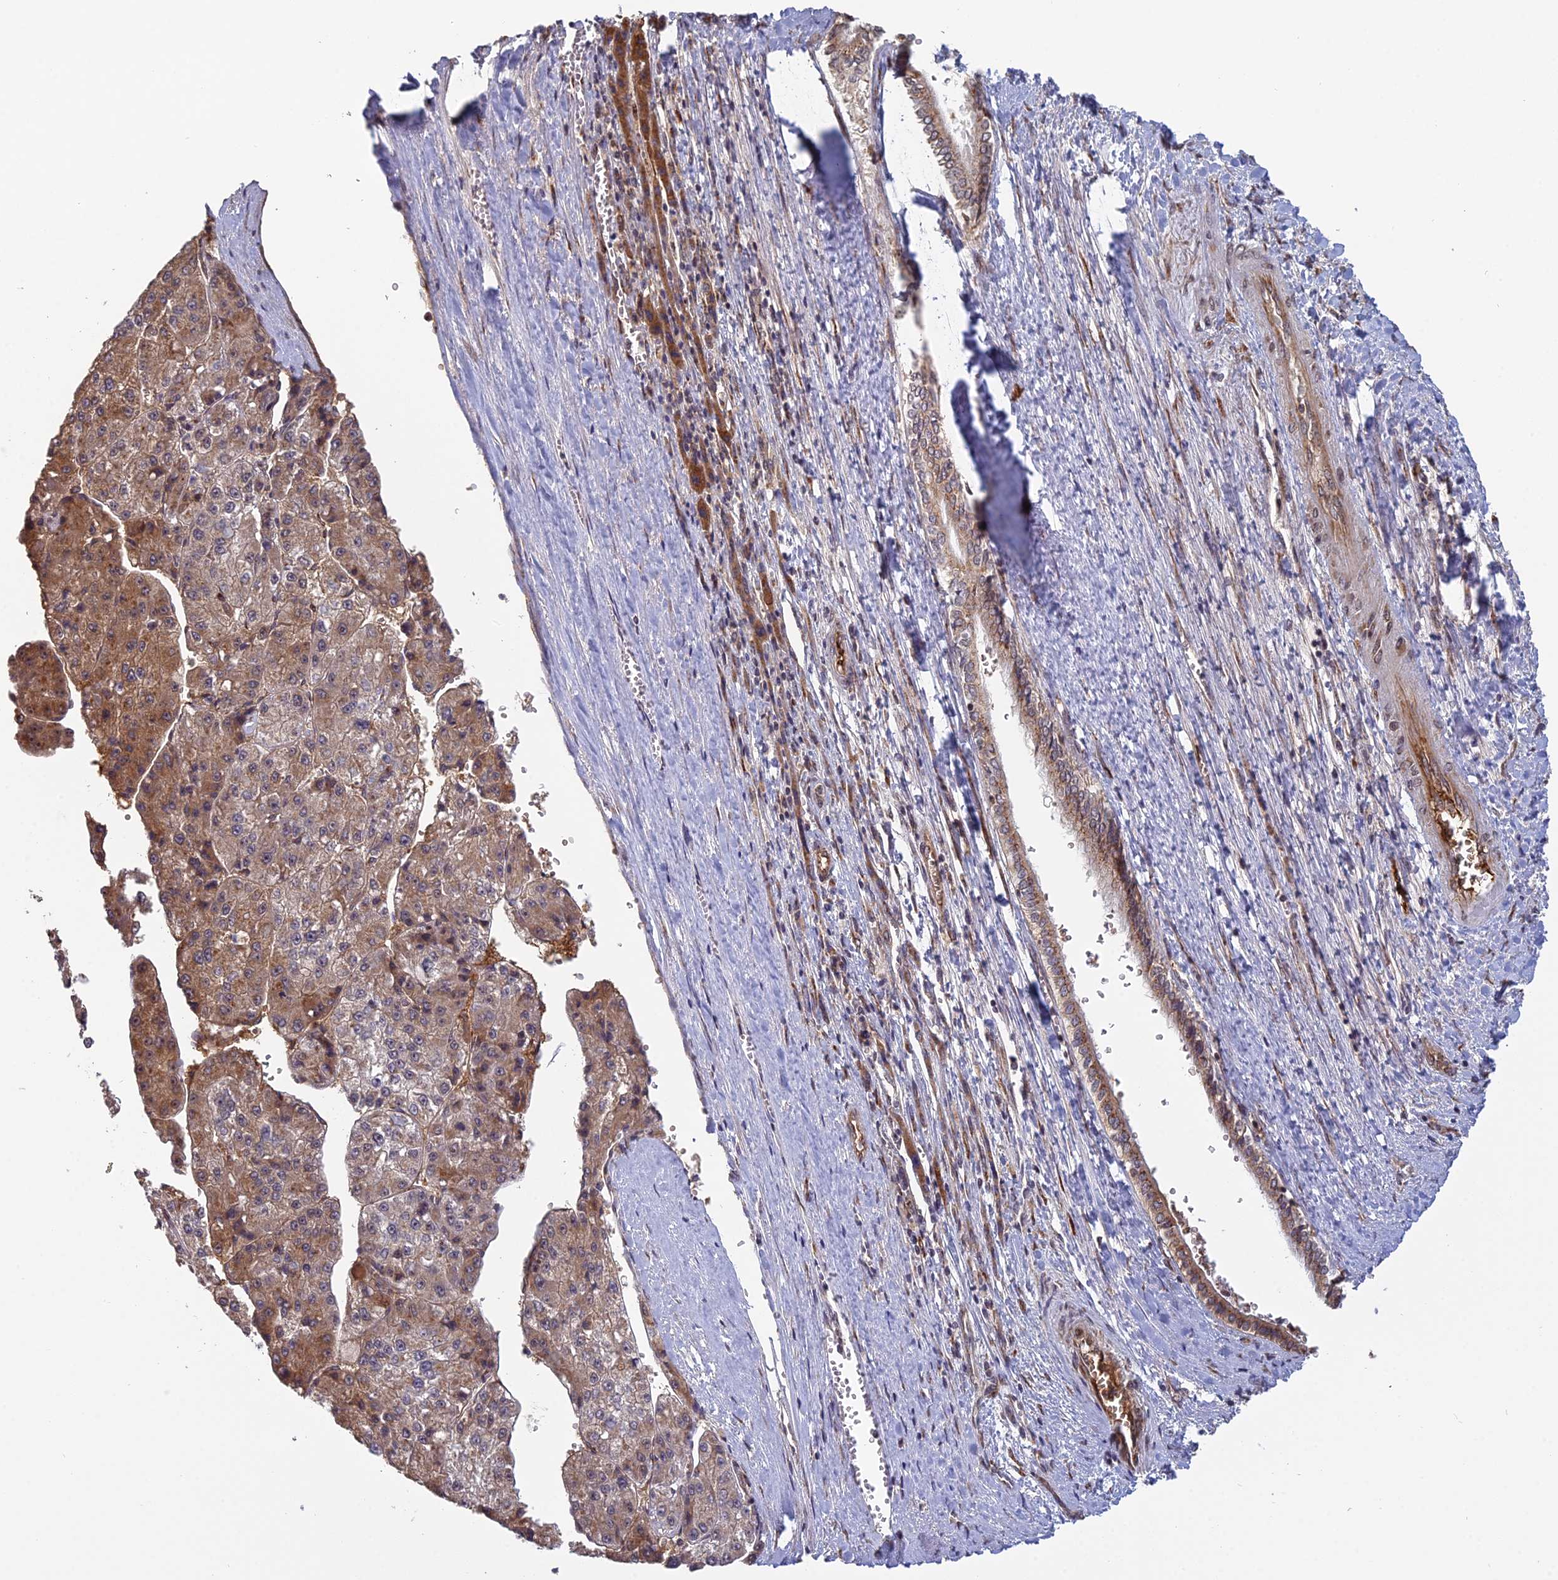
{"staining": {"intensity": "moderate", "quantity": "25%-75%", "location": "cytoplasmic/membranous"}, "tissue": "liver cancer", "cell_type": "Tumor cells", "image_type": "cancer", "snomed": [{"axis": "morphology", "description": "Carcinoma, Hepatocellular, NOS"}, {"axis": "topography", "description": "Liver"}], "caption": "Immunohistochemical staining of human liver cancer (hepatocellular carcinoma) displays medium levels of moderate cytoplasmic/membranous protein expression in about 25%-75% of tumor cells.", "gene": "MEOX1", "patient": {"sex": "female", "age": 73}}